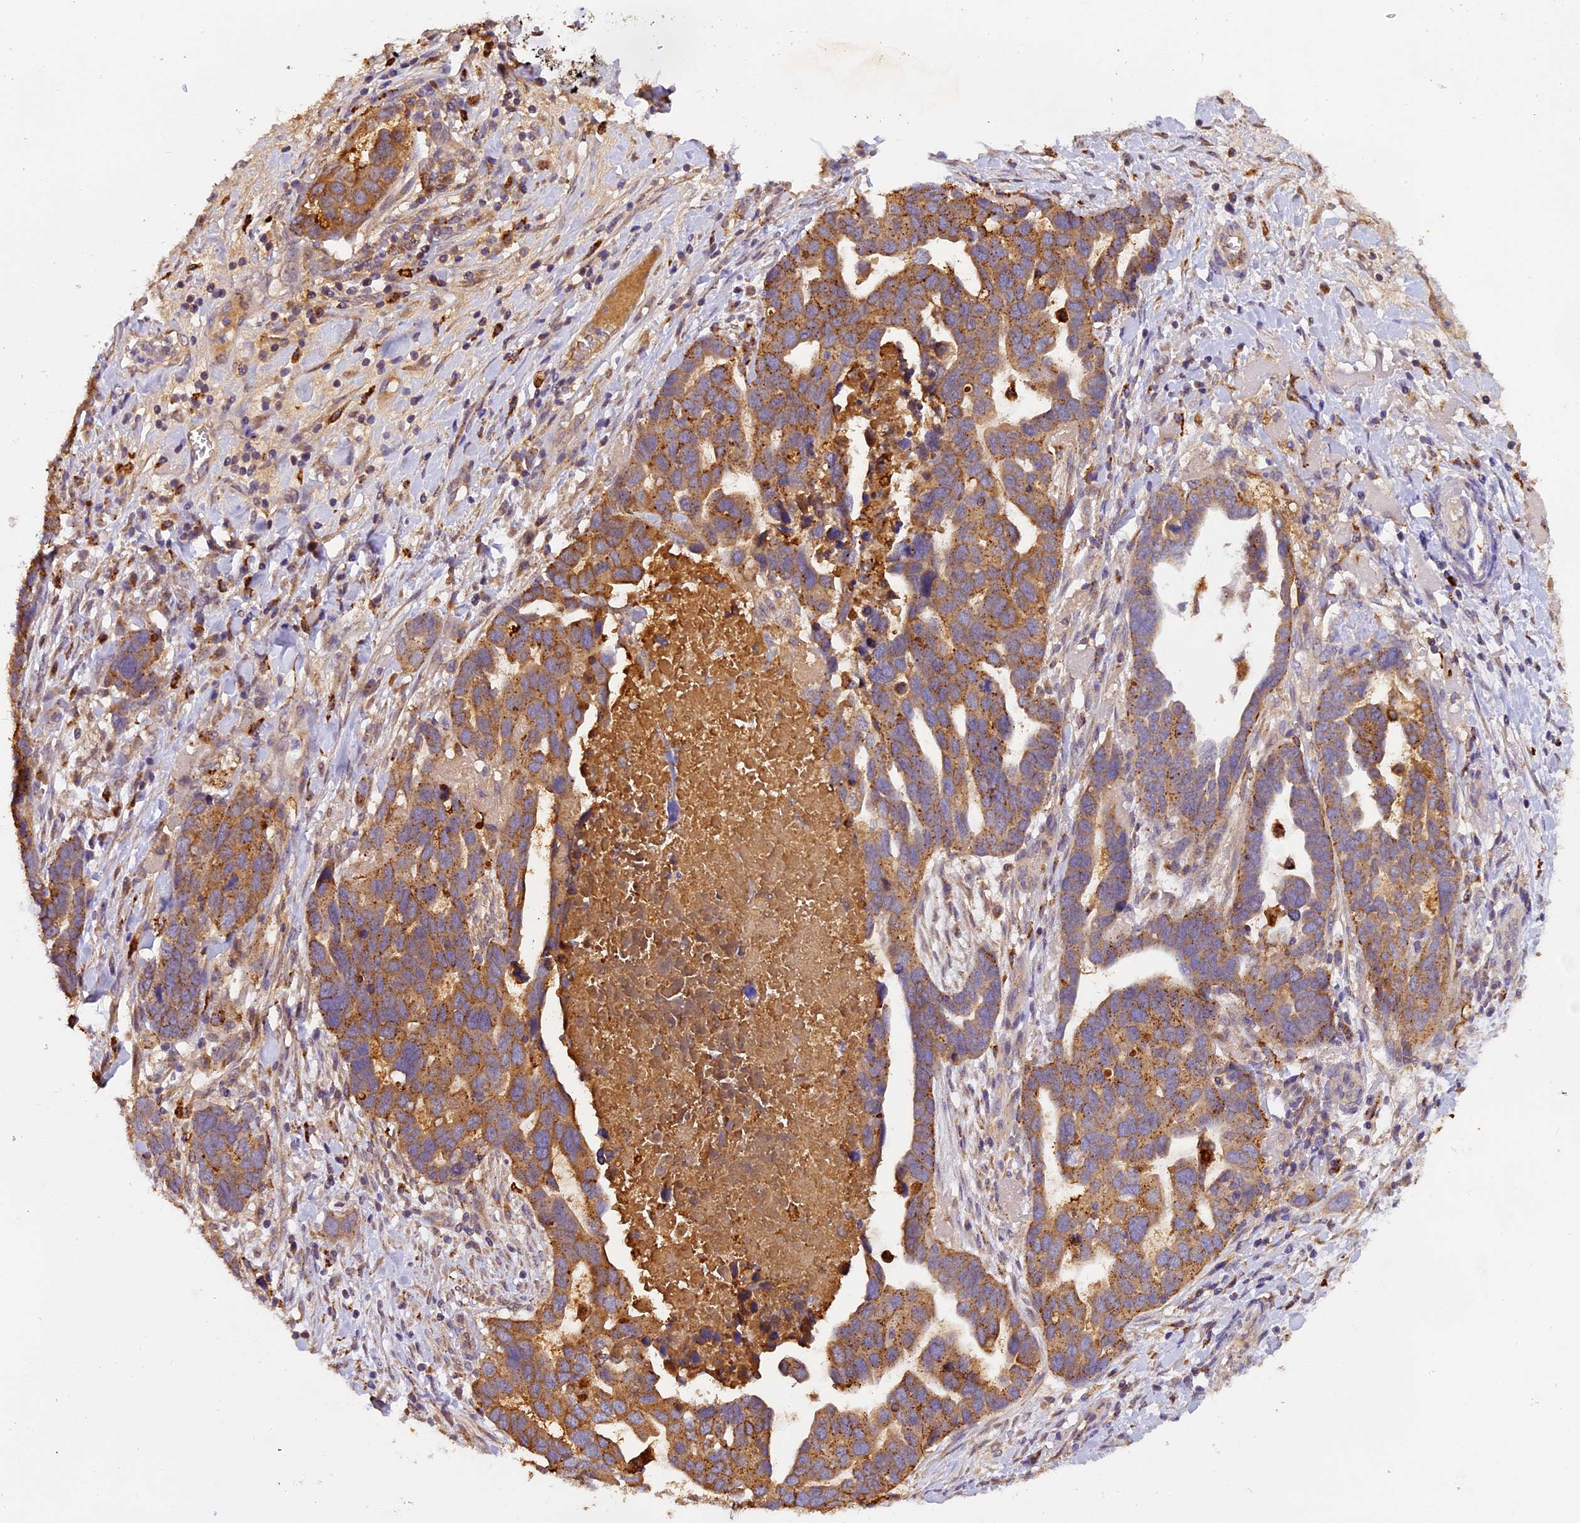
{"staining": {"intensity": "moderate", "quantity": ">75%", "location": "cytoplasmic/membranous"}, "tissue": "ovarian cancer", "cell_type": "Tumor cells", "image_type": "cancer", "snomed": [{"axis": "morphology", "description": "Cystadenocarcinoma, serous, NOS"}, {"axis": "topography", "description": "Ovary"}], "caption": "This micrograph demonstrates ovarian cancer stained with immunohistochemistry (IHC) to label a protein in brown. The cytoplasmic/membranous of tumor cells show moderate positivity for the protein. Nuclei are counter-stained blue.", "gene": "COPE", "patient": {"sex": "female", "age": 54}}